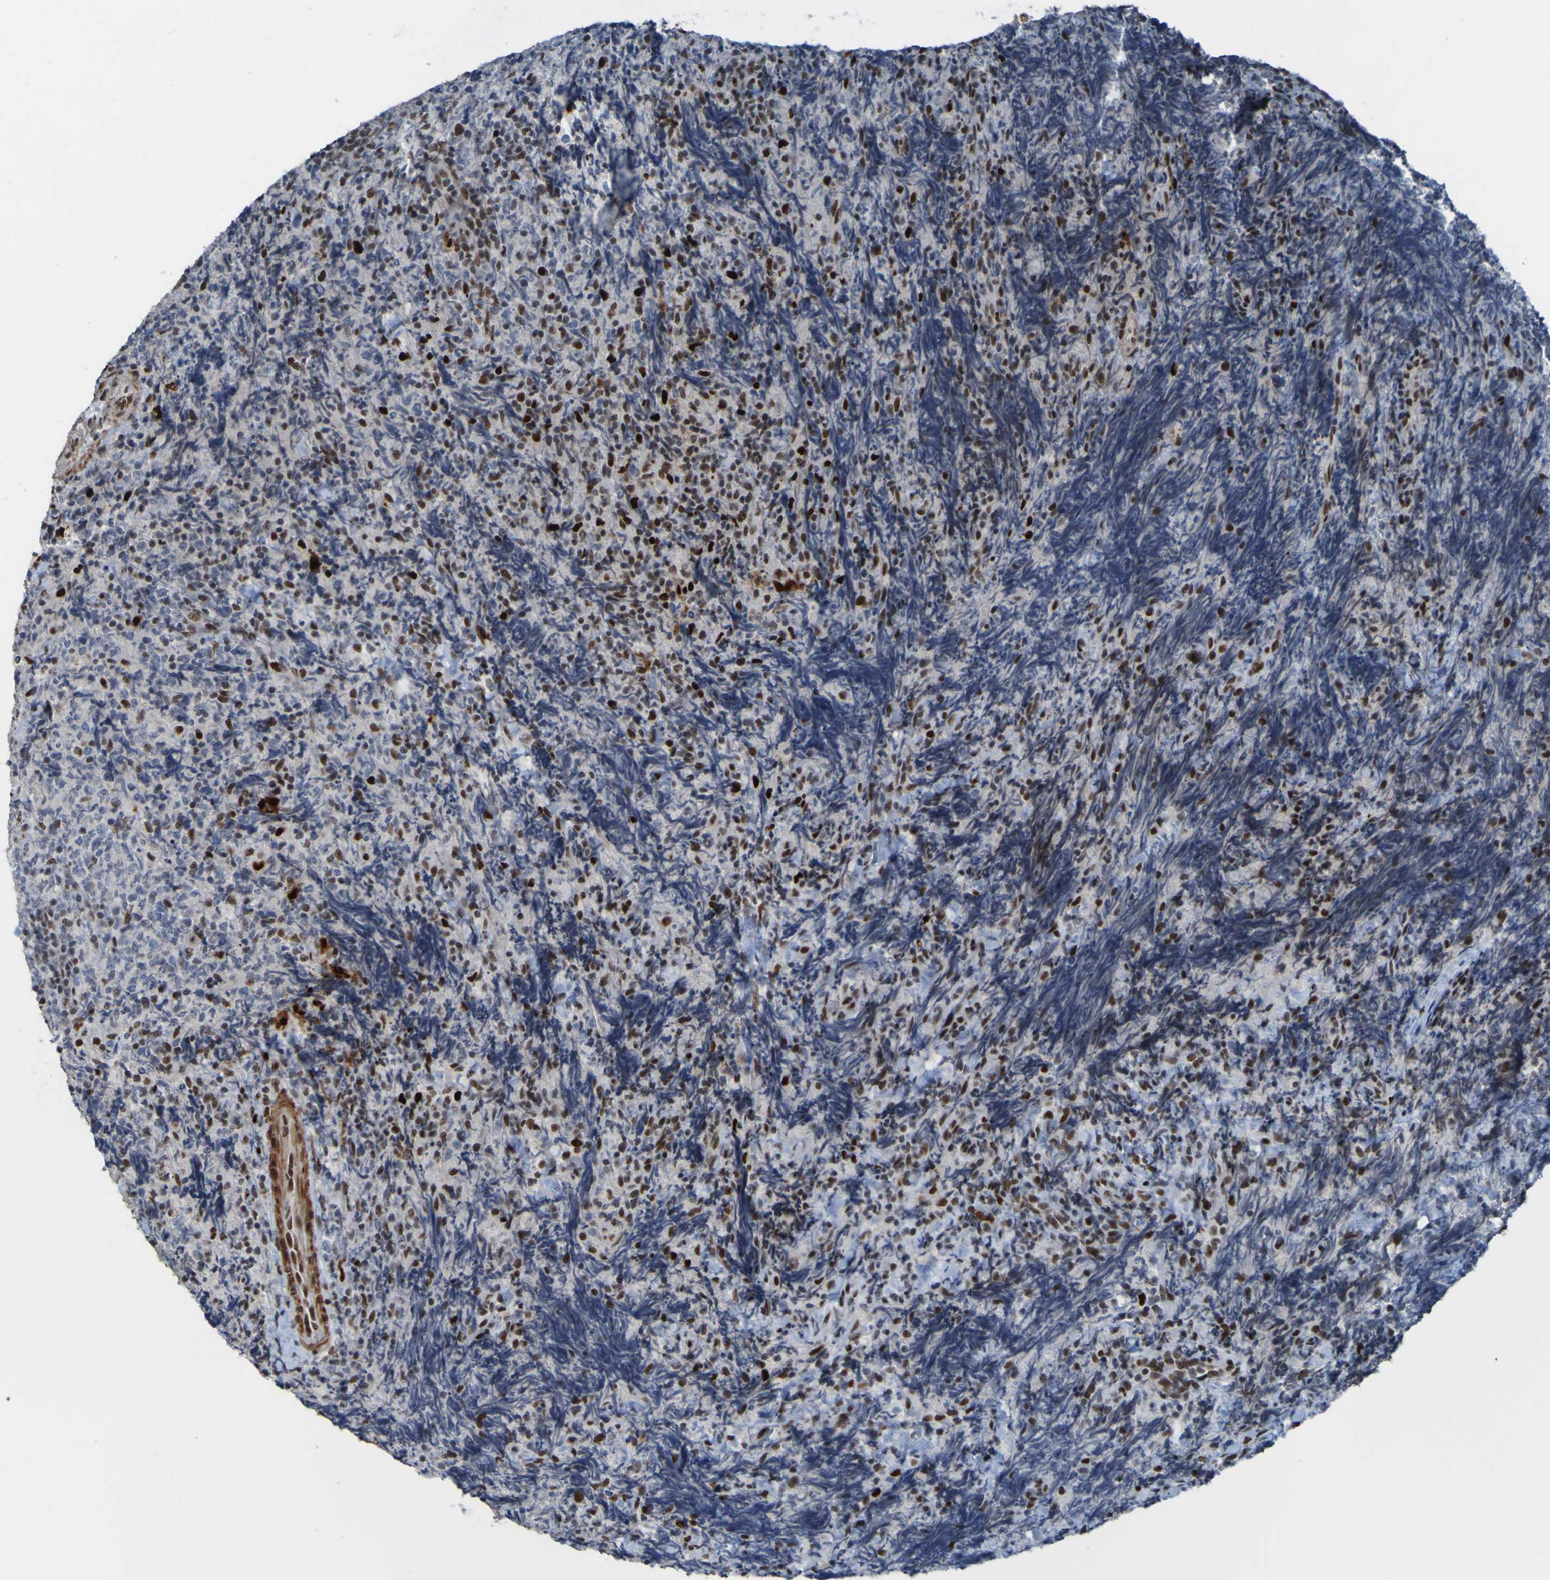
{"staining": {"intensity": "strong", "quantity": "25%-75%", "location": "nuclear"}, "tissue": "lymphoma", "cell_type": "Tumor cells", "image_type": "cancer", "snomed": [{"axis": "morphology", "description": "Malignant lymphoma, non-Hodgkin's type, High grade"}, {"axis": "topography", "description": "Tonsil"}], "caption": "This is a micrograph of immunohistochemistry (IHC) staining of malignant lymphoma, non-Hodgkin's type (high-grade), which shows strong expression in the nuclear of tumor cells.", "gene": "PHF2", "patient": {"sex": "female", "age": 36}}